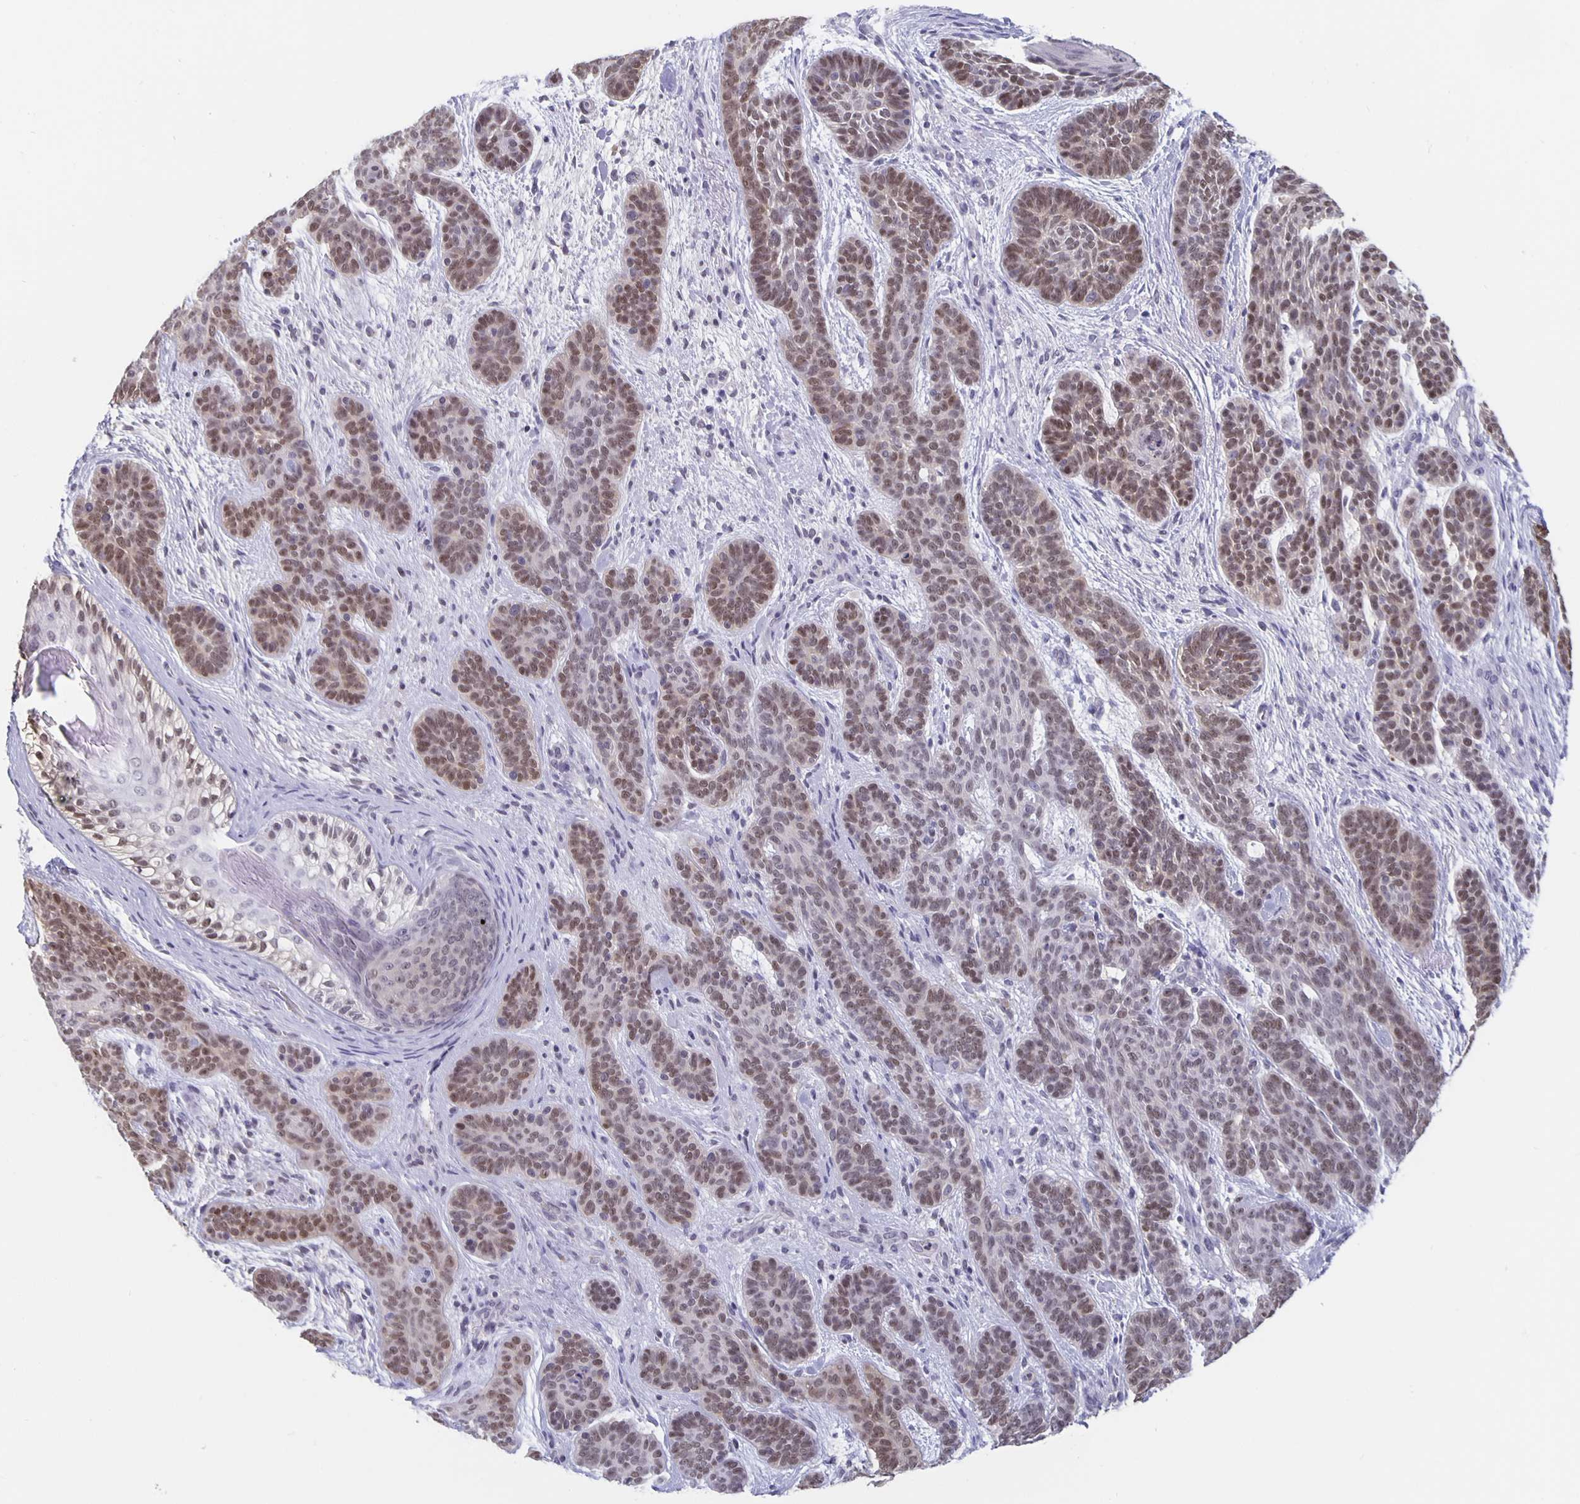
{"staining": {"intensity": "moderate", "quantity": "25%-75%", "location": "nuclear"}, "tissue": "skin cancer", "cell_type": "Tumor cells", "image_type": "cancer", "snomed": [{"axis": "morphology", "description": "Basal cell carcinoma"}, {"axis": "topography", "description": "Skin"}], "caption": "A high-resolution micrograph shows IHC staining of skin cancer (basal cell carcinoma), which shows moderate nuclear staining in about 25%-75% of tumor cells. The staining was performed using DAB (3,3'-diaminobenzidine), with brown indicating positive protein expression. Nuclei are stained blue with hematoxylin.", "gene": "ZNF691", "patient": {"sex": "female", "age": 82}}